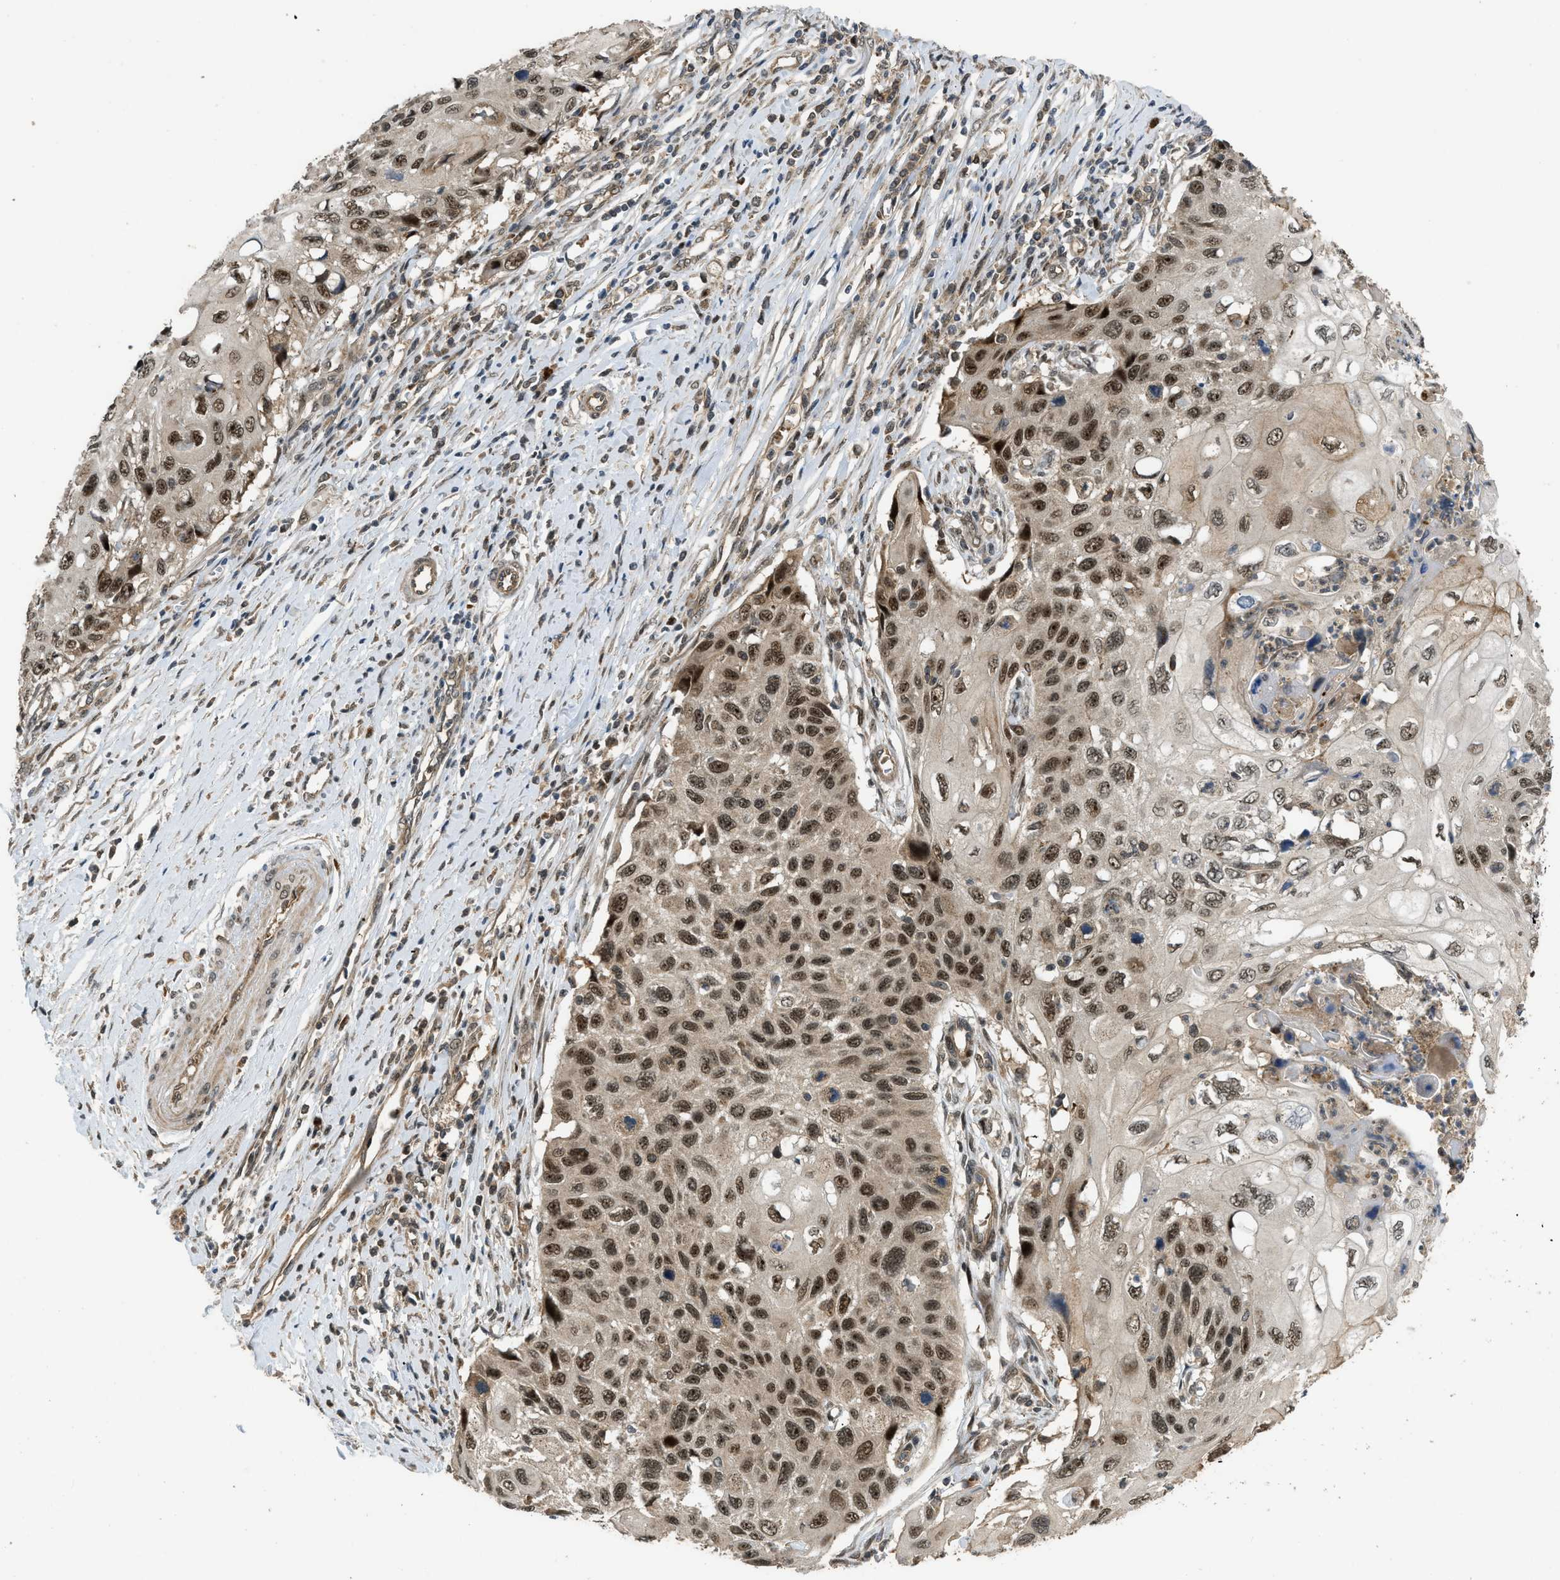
{"staining": {"intensity": "moderate", "quantity": ">75%", "location": "nuclear"}, "tissue": "cervical cancer", "cell_type": "Tumor cells", "image_type": "cancer", "snomed": [{"axis": "morphology", "description": "Squamous cell carcinoma, NOS"}, {"axis": "topography", "description": "Cervix"}], "caption": "A photomicrograph of human cervical squamous cell carcinoma stained for a protein displays moderate nuclear brown staining in tumor cells. The protein of interest is stained brown, and the nuclei are stained in blue (DAB IHC with brightfield microscopy, high magnification).", "gene": "GET1", "patient": {"sex": "female", "age": 70}}